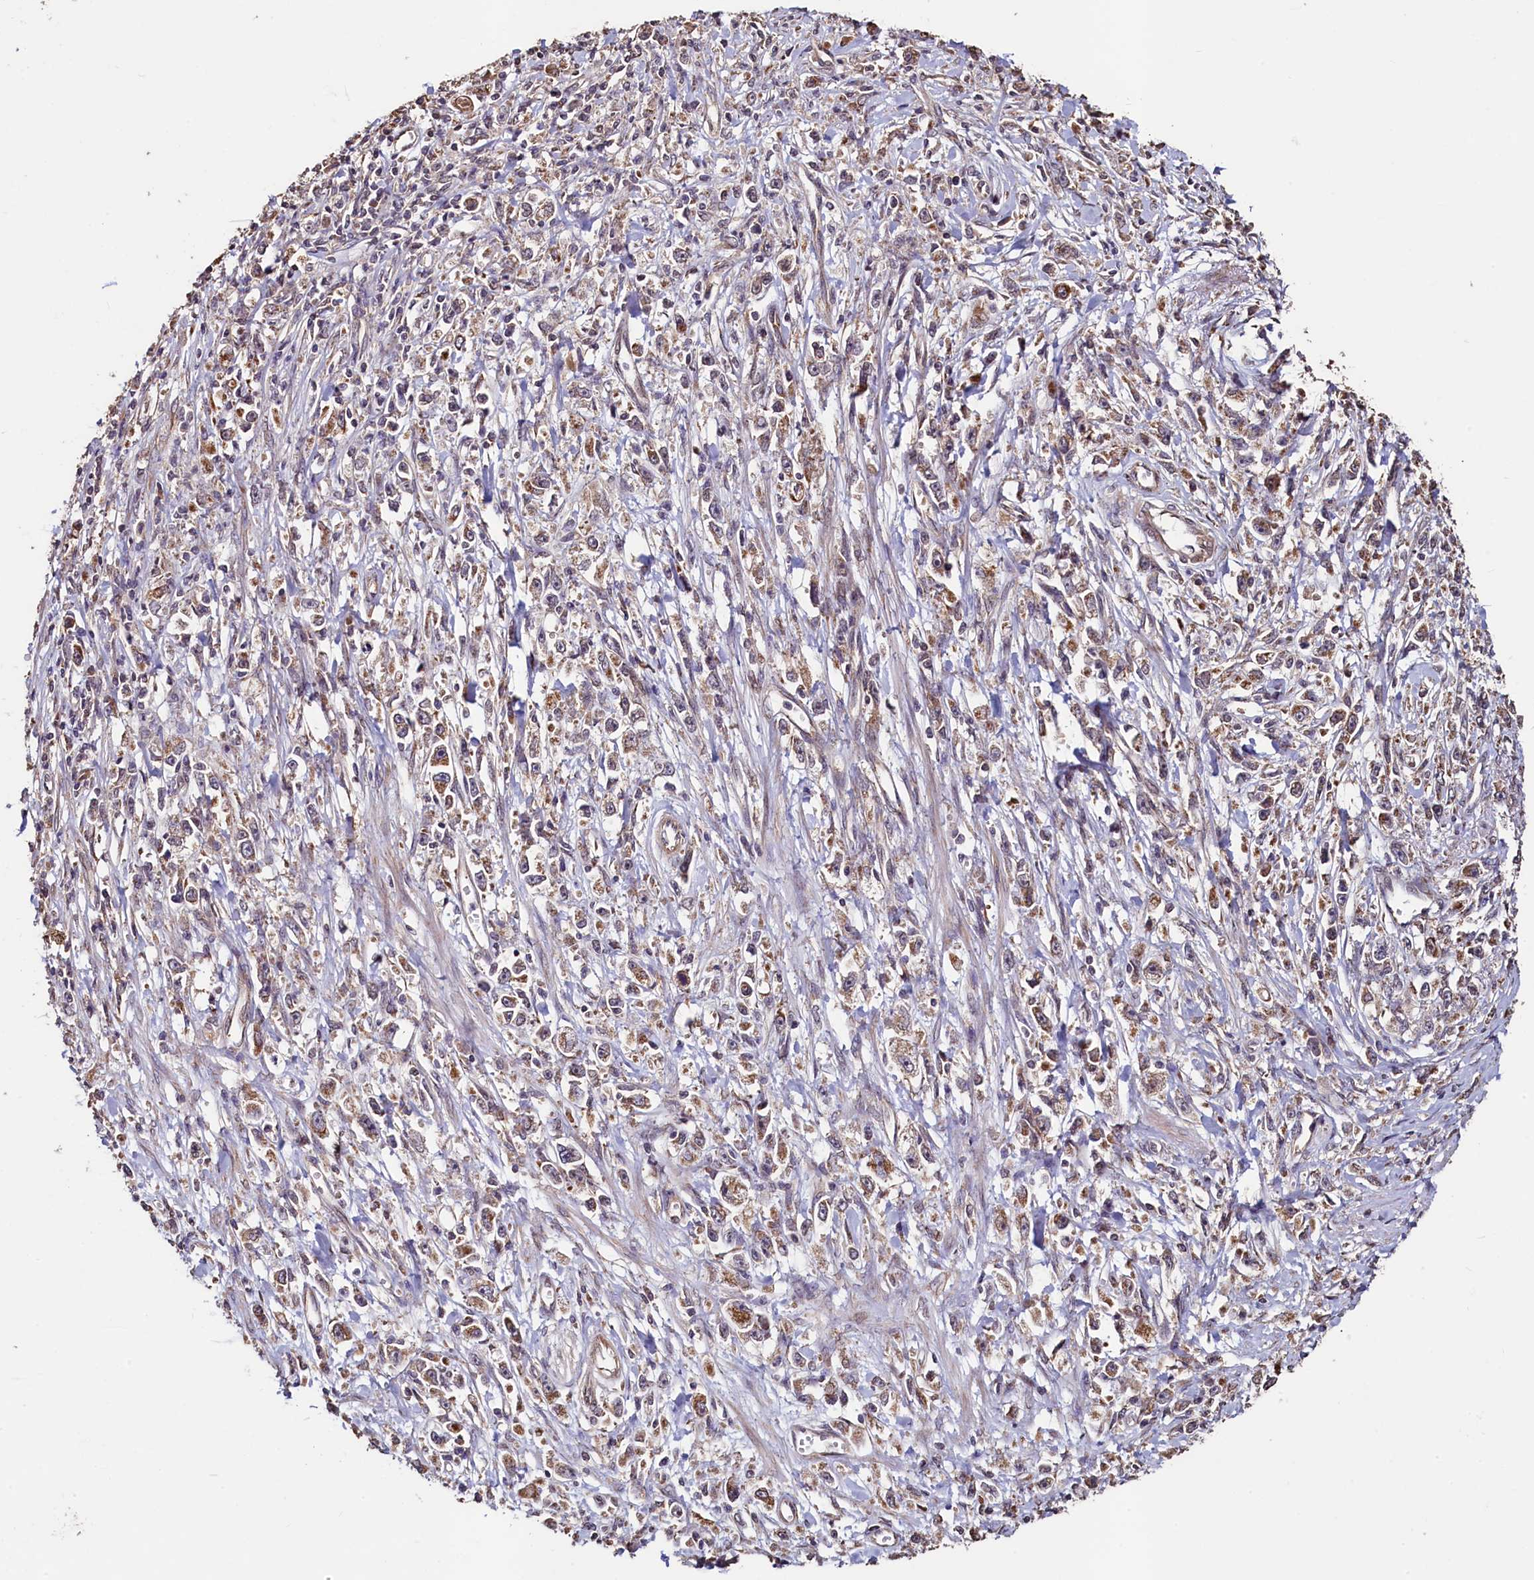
{"staining": {"intensity": "moderate", "quantity": ">75%", "location": "cytoplasmic/membranous"}, "tissue": "stomach cancer", "cell_type": "Tumor cells", "image_type": "cancer", "snomed": [{"axis": "morphology", "description": "Adenocarcinoma, NOS"}, {"axis": "topography", "description": "Stomach"}], "caption": "Stomach cancer stained for a protein exhibits moderate cytoplasmic/membranous positivity in tumor cells. The protein of interest is stained brown, and the nuclei are stained in blue (DAB (3,3'-diaminobenzidine) IHC with brightfield microscopy, high magnification).", "gene": "RBFA", "patient": {"sex": "female", "age": 59}}